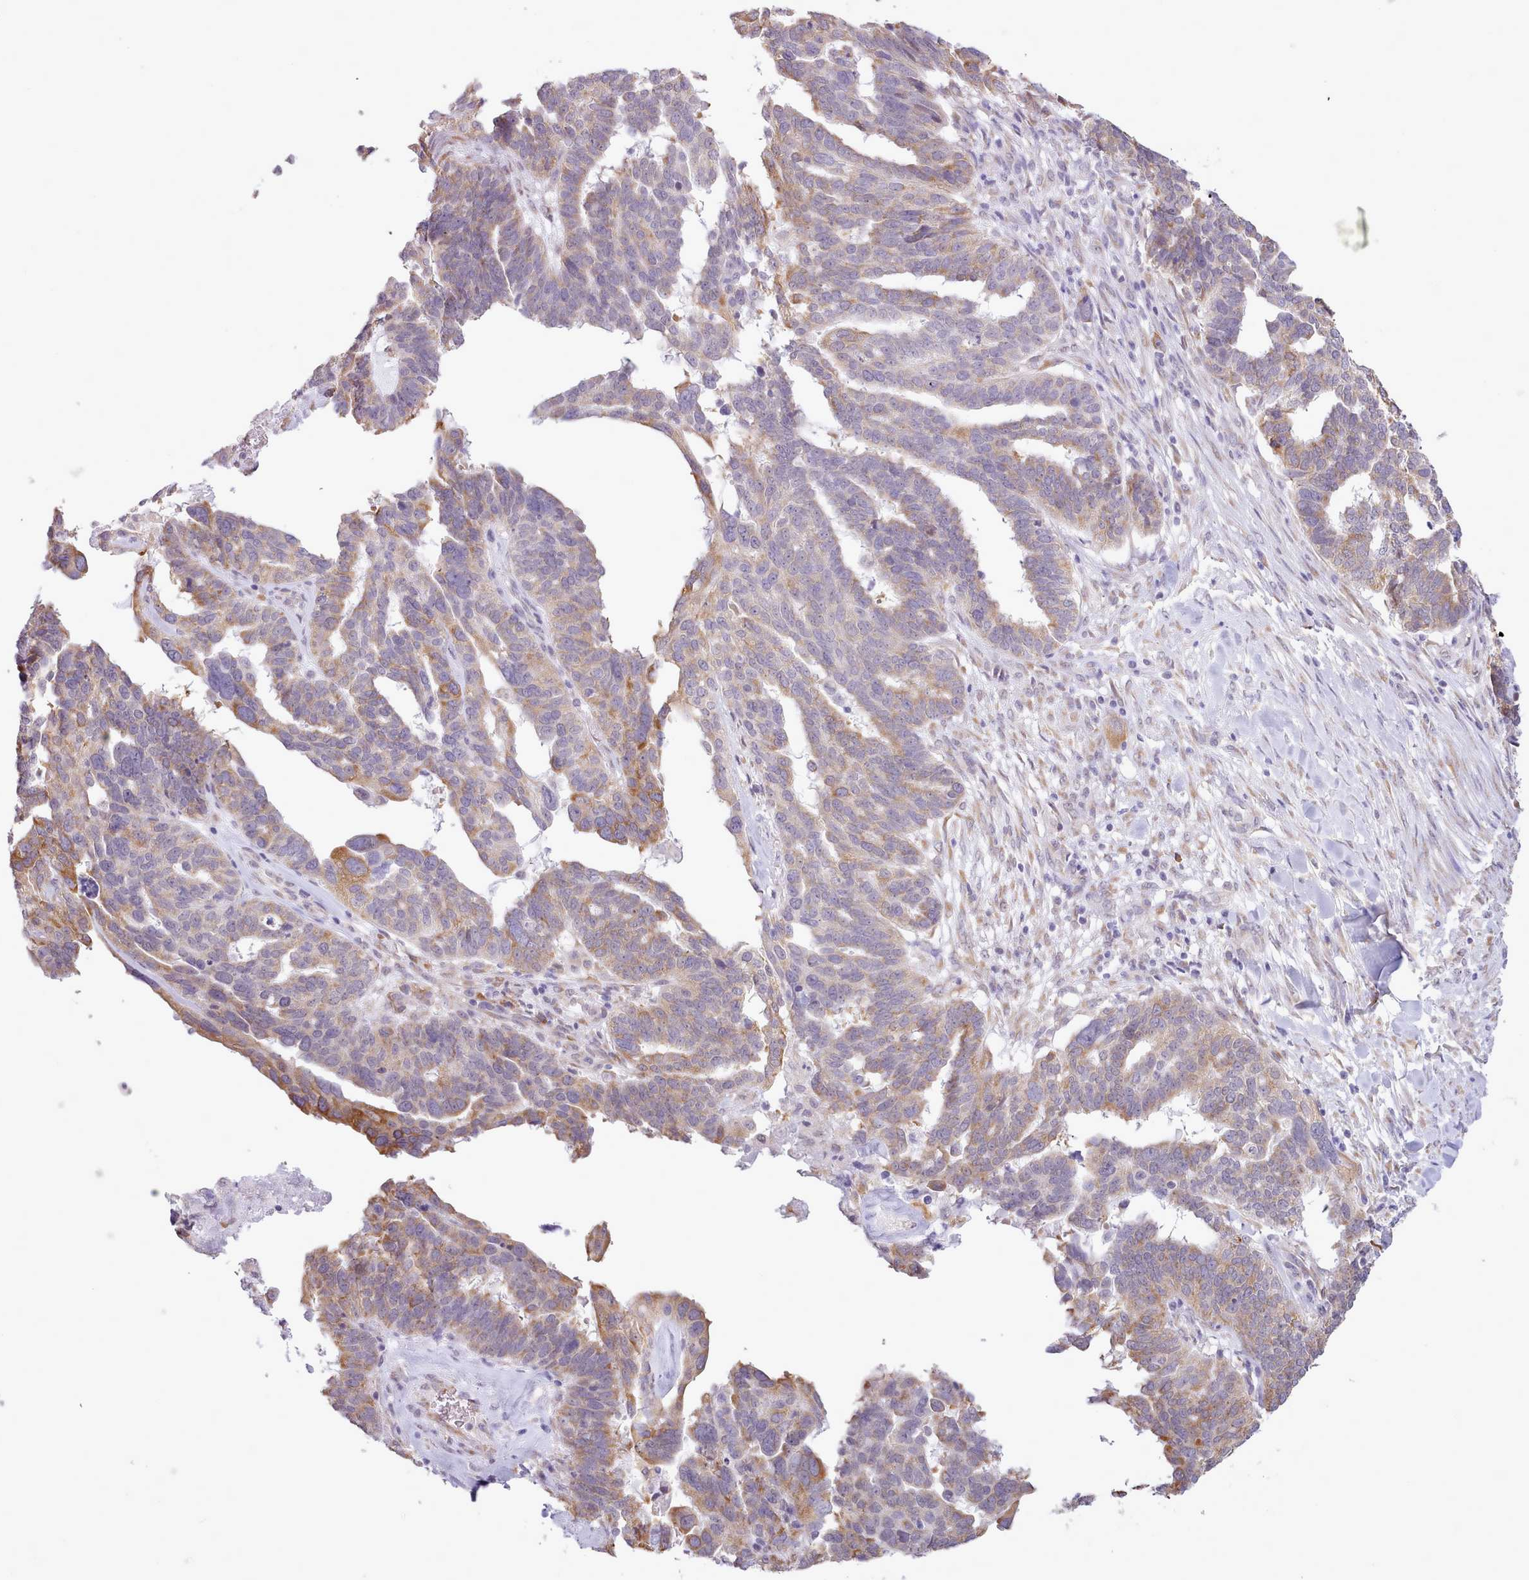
{"staining": {"intensity": "moderate", "quantity": "25%-75%", "location": "cytoplasmic/membranous"}, "tissue": "ovarian cancer", "cell_type": "Tumor cells", "image_type": "cancer", "snomed": [{"axis": "morphology", "description": "Cystadenocarcinoma, serous, NOS"}, {"axis": "topography", "description": "Ovary"}], "caption": "Ovarian cancer stained with DAB immunohistochemistry (IHC) displays medium levels of moderate cytoplasmic/membranous expression in about 25%-75% of tumor cells.", "gene": "SEC61B", "patient": {"sex": "female", "age": 59}}